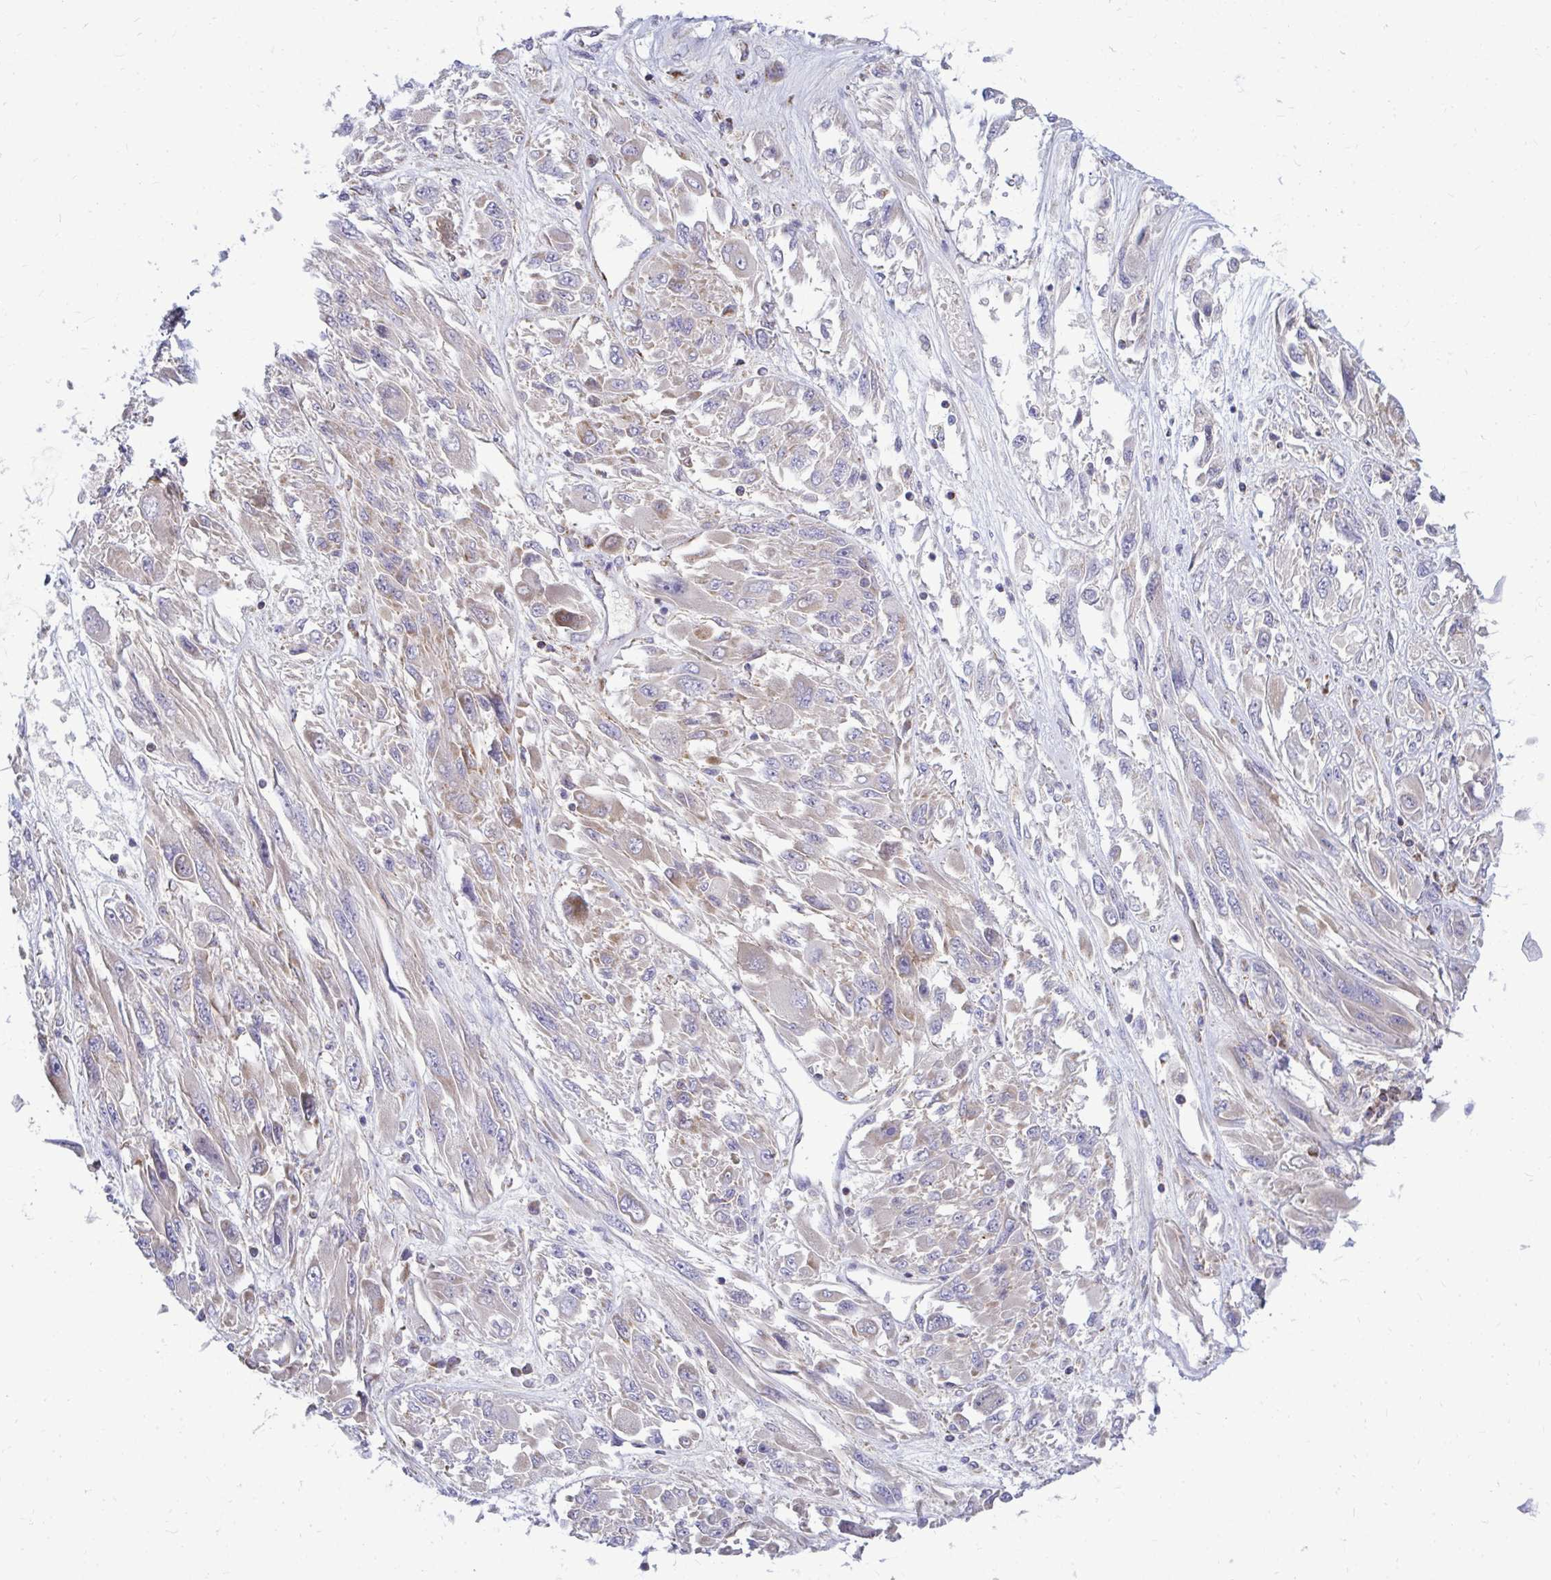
{"staining": {"intensity": "weak", "quantity": "<25%", "location": "cytoplasmic/membranous"}, "tissue": "melanoma", "cell_type": "Tumor cells", "image_type": "cancer", "snomed": [{"axis": "morphology", "description": "Malignant melanoma, NOS"}, {"axis": "topography", "description": "Skin"}], "caption": "Human melanoma stained for a protein using immunohistochemistry (IHC) exhibits no positivity in tumor cells.", "gene": "OR10R2", "patient": {"sex": "female", "age": 91}}